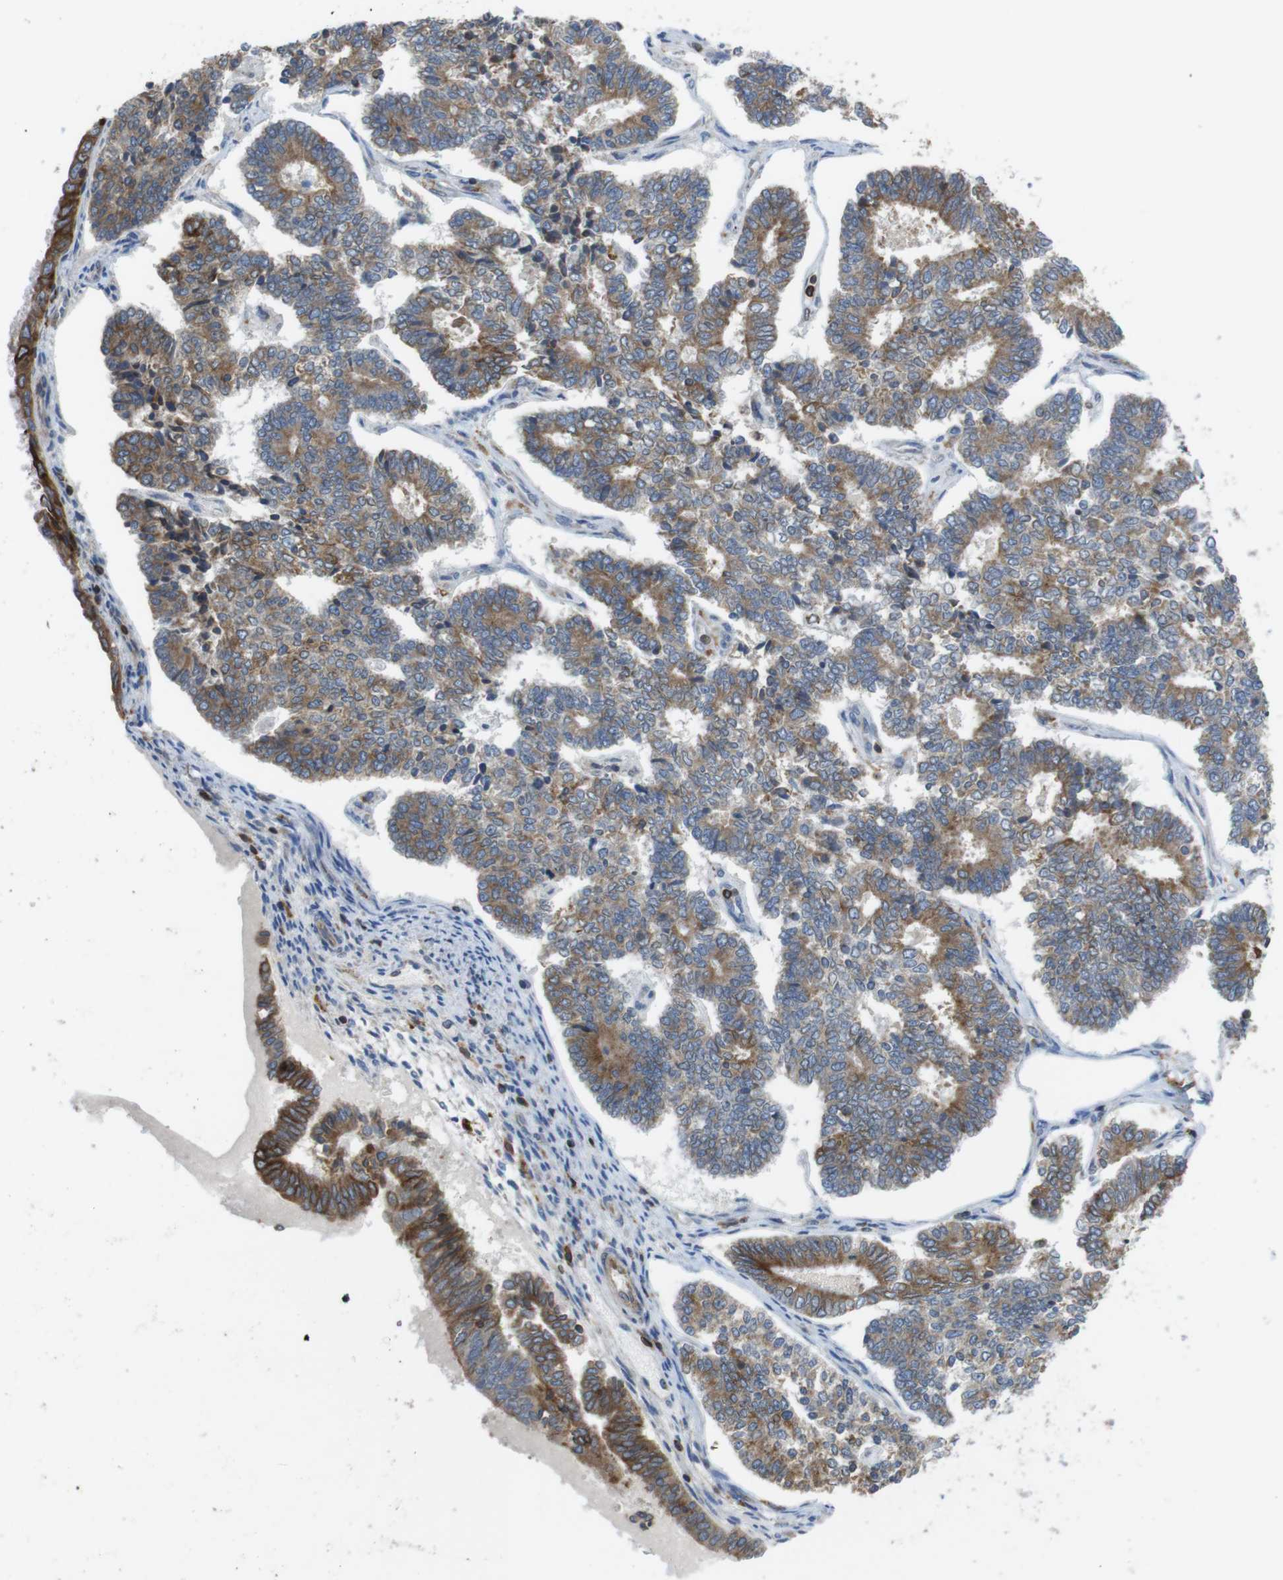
{"staining": {"intensity": "moderate", "quantity": ">75%", "location": "cytoplasmic/membranous"}, "tissue": "endometrial cancer", "cell_type": "Tumor cells", "image_type": "cancer", "snomed": [{"axis": "morphology", "description": "Adenocarcinoma, NOS"}, {"axis": "topography", "description": "Endometrium"}], "caption": "Immunohistochemical staining of human endometrial cancer reveals medium levels of moderate cytoplasmic/membranous protein staining in about >75% of tumor cells.", "gene": "ARL6IP5", "patient": {"sex": "female", "age": 70}}